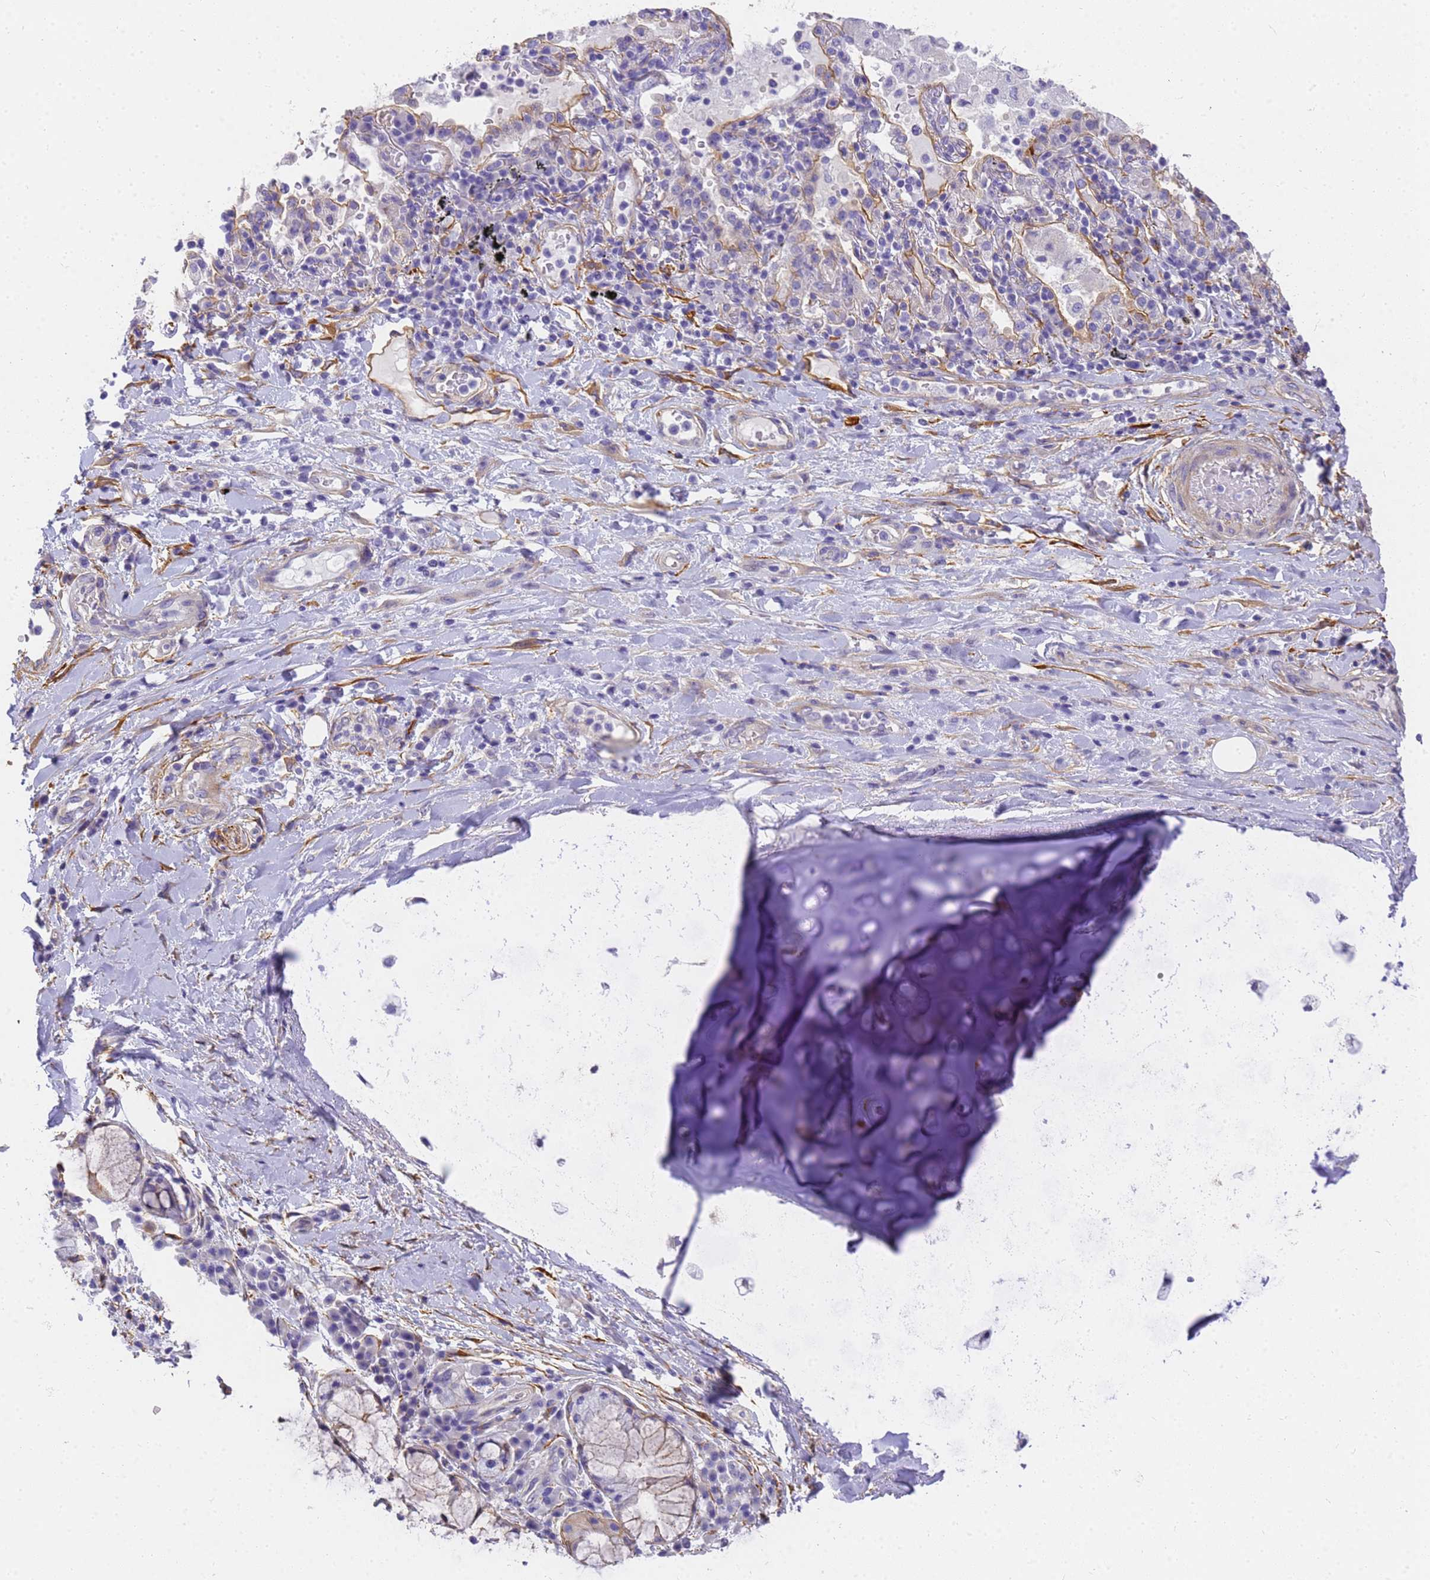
{"staining": {"intensity": "negative", "quantity": "none", "location": "none"}, "tissue": "adipose tissue", "cell_type": "Adipocytes", "image_type": "normal", "snomed": [{"axis": "morphology", "description": "Normal tissue, NOS"}, {"axis": "morphology", "description": "Squamous cell carcinoma, NOS"}, {"axis": "topography", "description": "Bronchus"}, {"axis": "topography", "description": "Lung"}], "caption": "IHC photomicrograph of benign adipose tissue: adipose tissue stained with DAB (3,3'-diaminobenzidine) reveals no significant protein expression in adipocytes. Brightfield microscopy of IHC stained with DAB (brown) and hematoxylin (blue), captured at high magnification.", "gene": "MVB12A", "patient": {"sex": "male", "age": 64}}